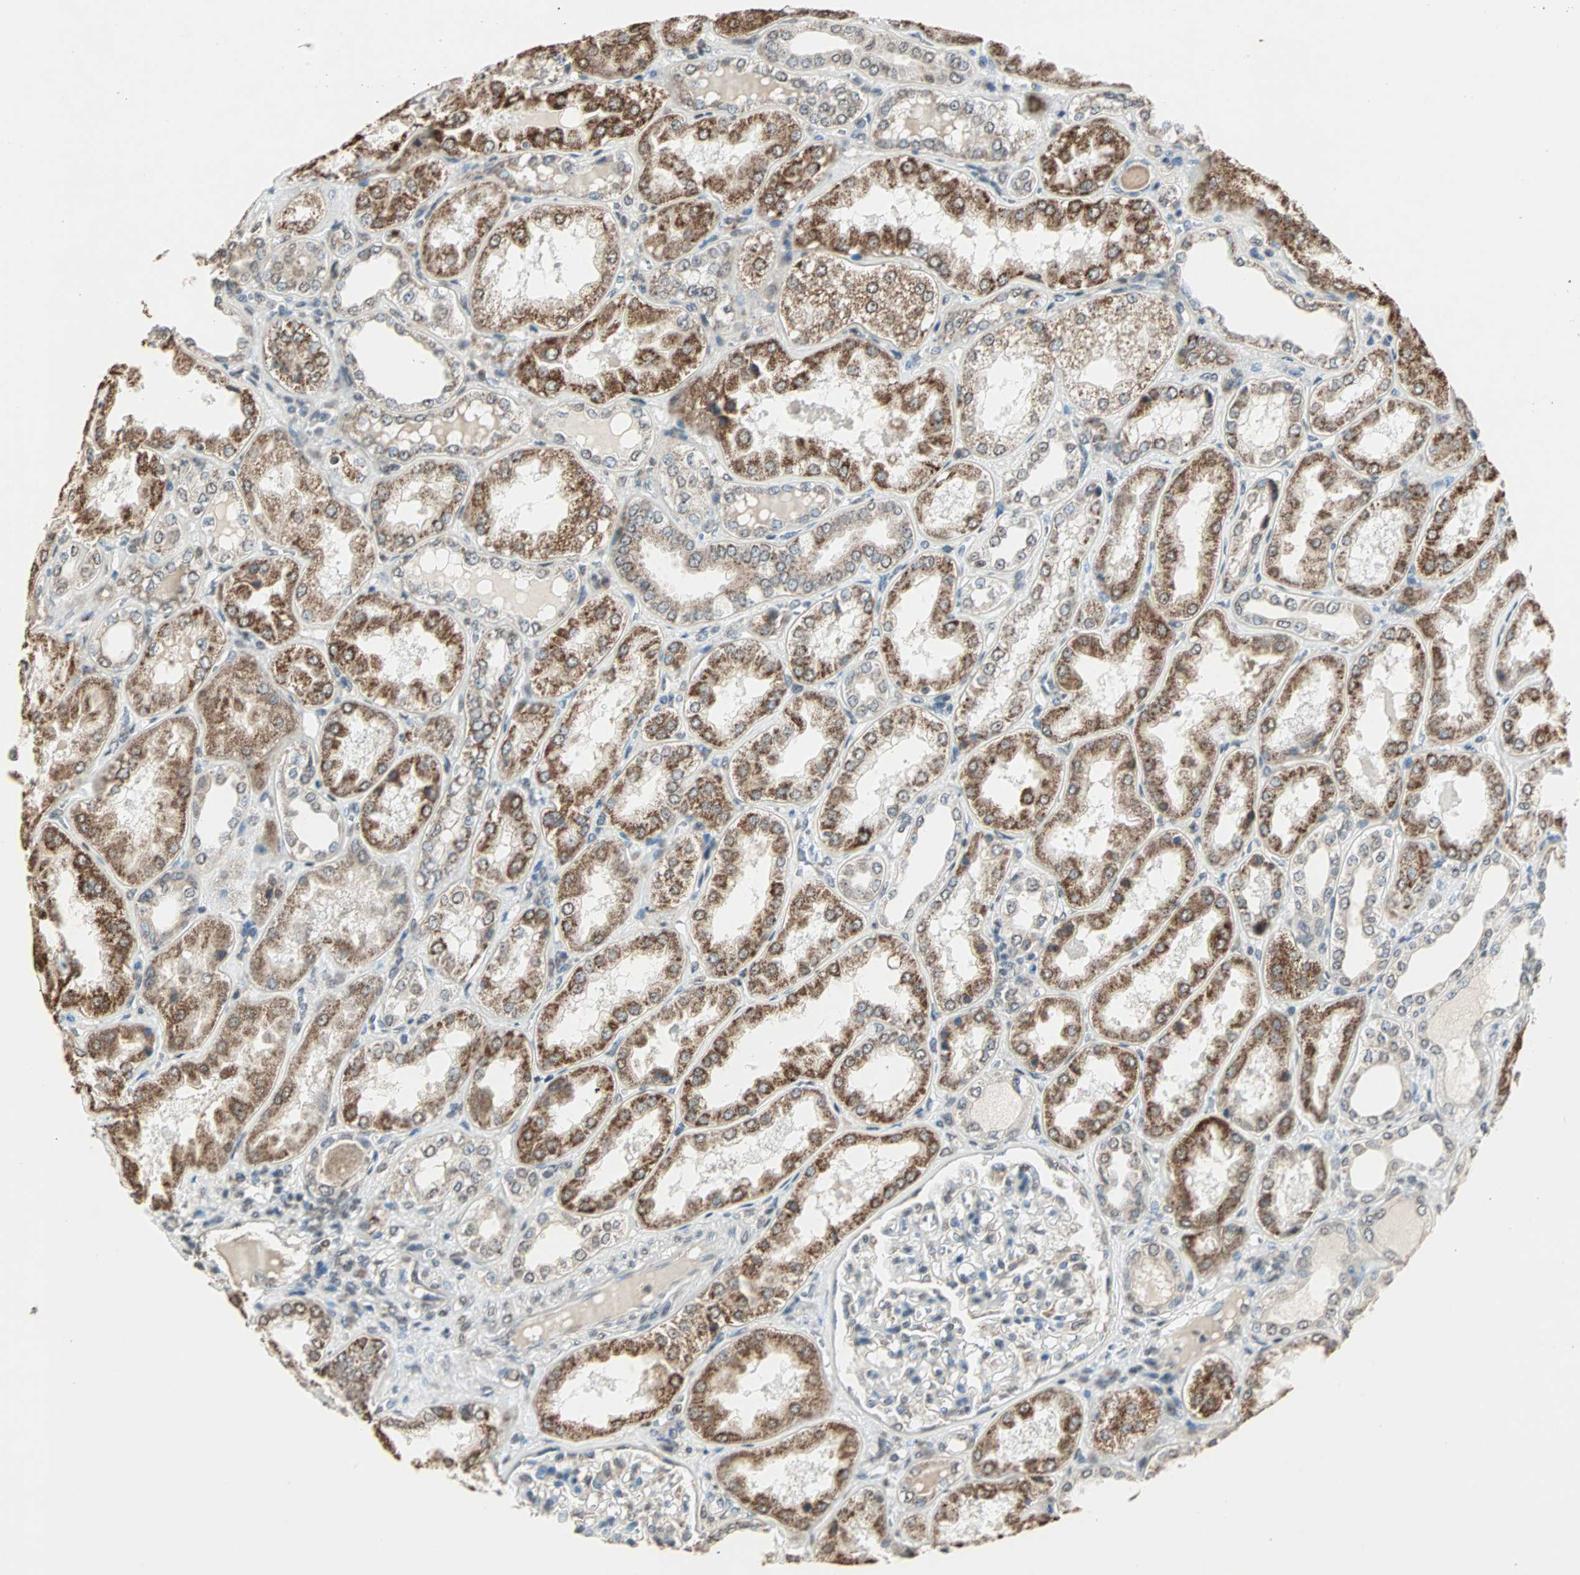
{"staining": {"intensity": "weak", "quantity": "25%-75%", "location": "cytoplasmic/membranous"}, "tissue": "kidney", "cell_type": "Cells in glomeruli", "image_type": "normal", "snomed": [{"axis": "morphology", "description": "Normal tissue, NOS"}, {"axis": "topography", "description": "Kidney"}], "caption": "About 25%-75% of cells in glomeruli in benign kidney exhibit weak cytoplasmic/membranous protein positivity as visualized by brown immunohistochemical staining.", "gene": "PRELID1", "patient": {"sex": "female", "age": 56}}